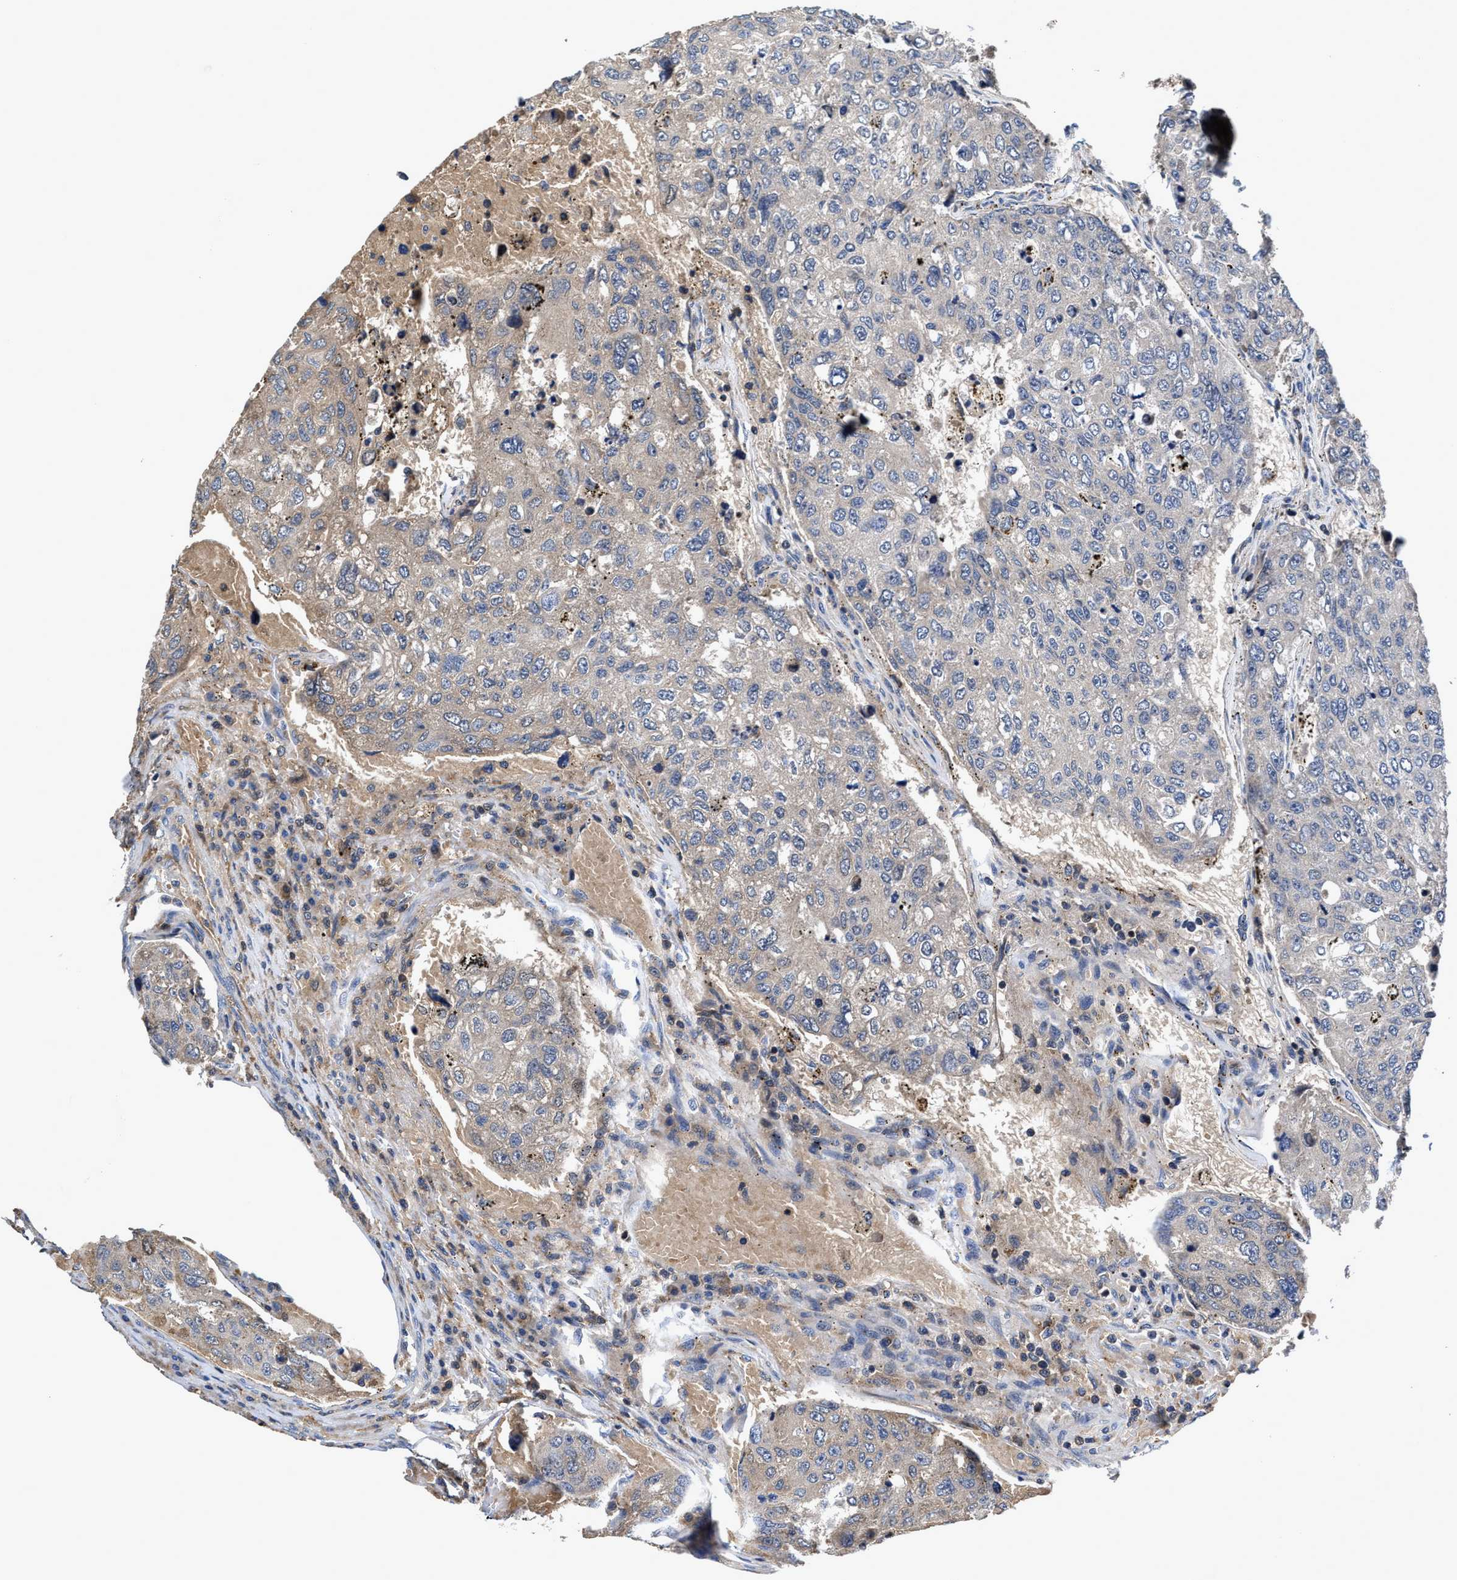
{"staining": {"intensity": "negative", "quantity": "none", "location": "none"}, "tissue": "urothelial cancer", "cell_type": "Tumor cells", "image_type": "cancer", "snomed": [{"axis": "morphology", "description": "Urothelial carcinoma, High grade"}, {"axis": "topography", "description": "Lymph node"}, {"axis": "topography", "description": "Urinary bladder"}], "caption": "Human urothelial cancer stained for a protein using IHC shows no positivity in tumor cells.", "gene": "RGS10", "patient": {"sex": "male", "age": 51}}